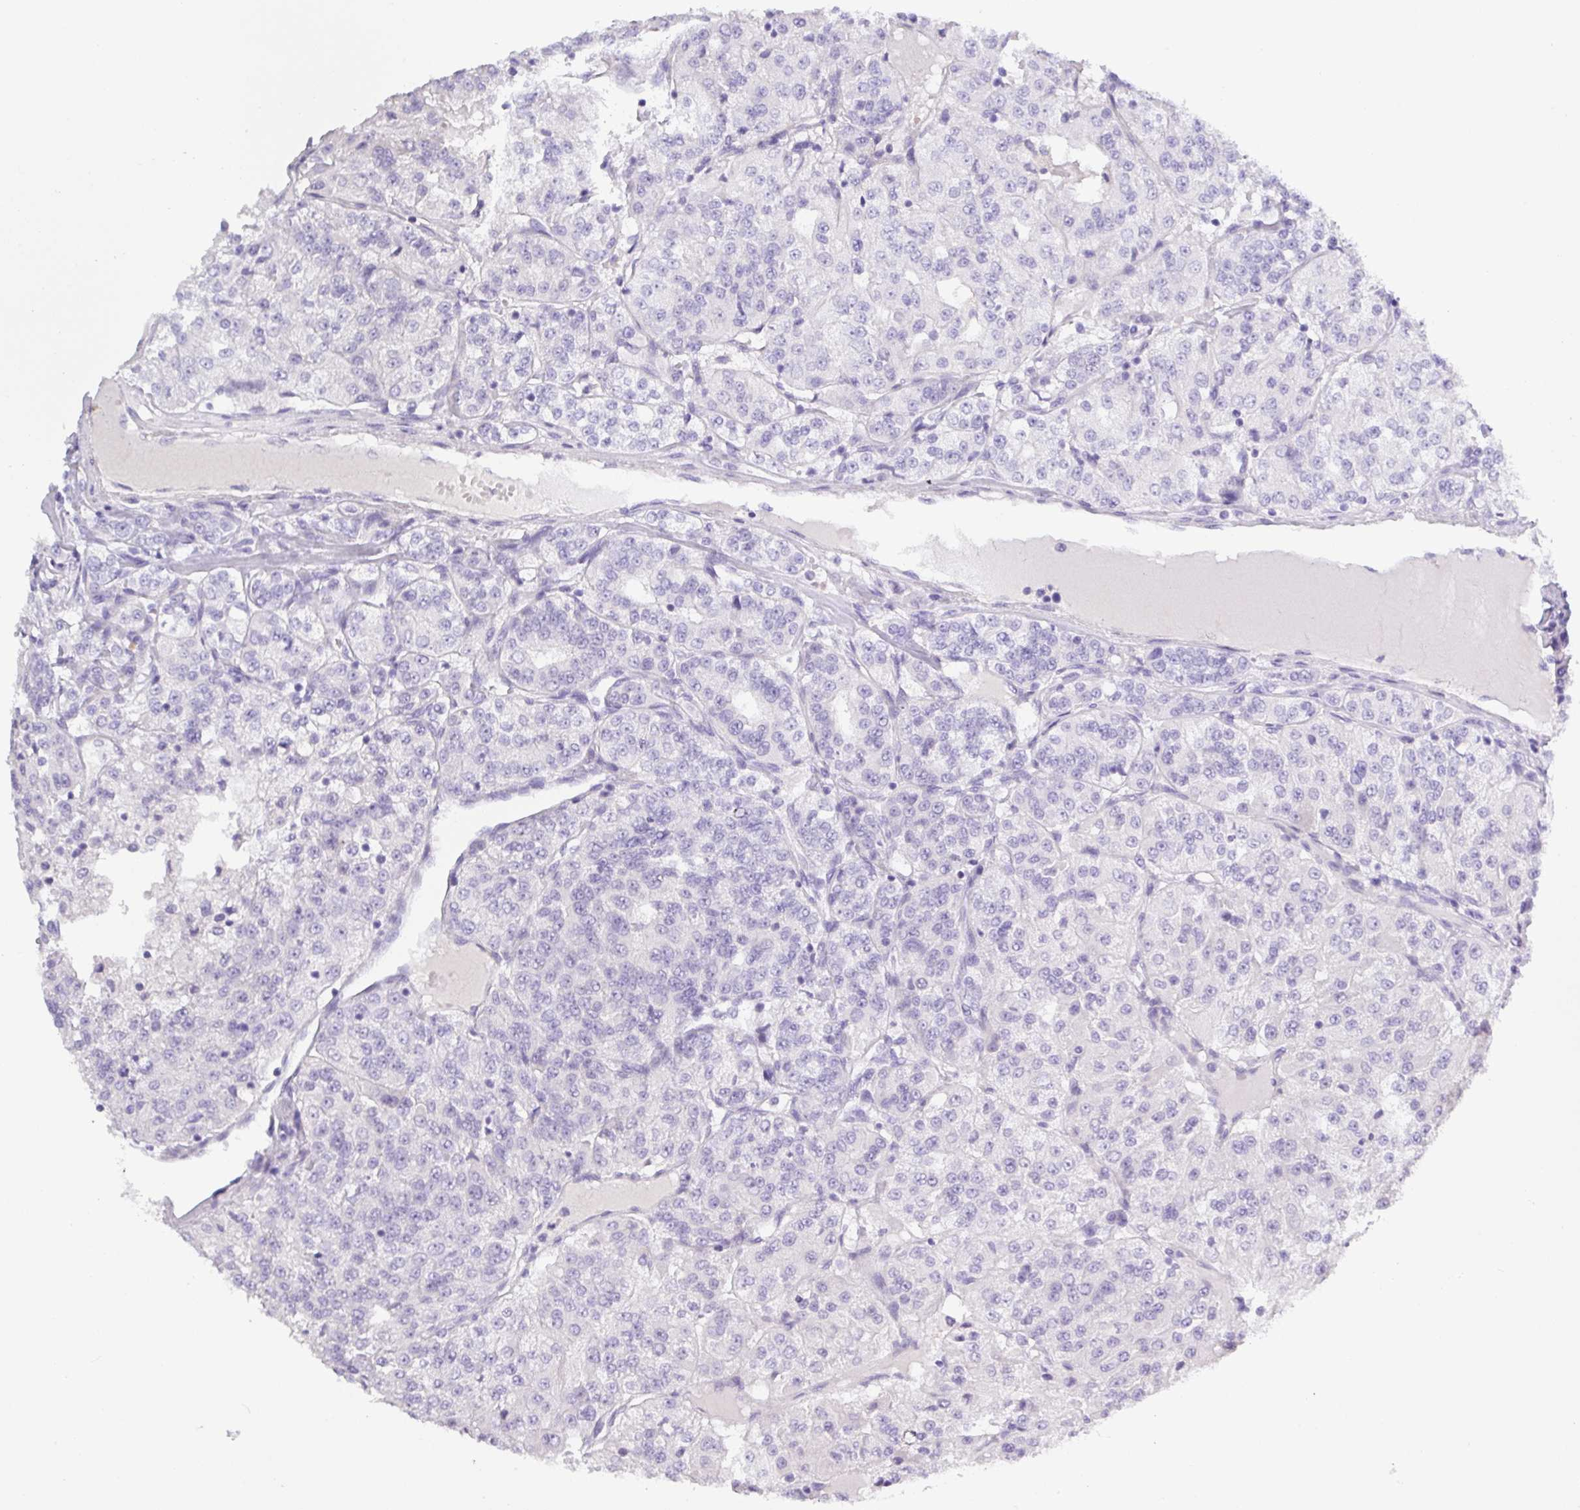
{"staining": {"intensity": "negative", "quantity": "none", "location": "none"}, "tissue": "renal cancer", "cell_type": "Tumor cells", "image_type": "cancer", "snomed": [{"axis": "morphology", "description": "Adenocarcinoma, NOS"}, {"axis": "topography", "description": "Kidney"}], "caption": "Immunohistochemistry of human renal cancer (adenocarcinoma) shows no positivity in tumor cells. The staining was performed using DAB to visualize the protein expression in brown, while the nuclei were stained in blue with hematoxylin (Magnification: 20x).", "gene": "MRM2", "patient": {"sex": "female", "age": 63}}